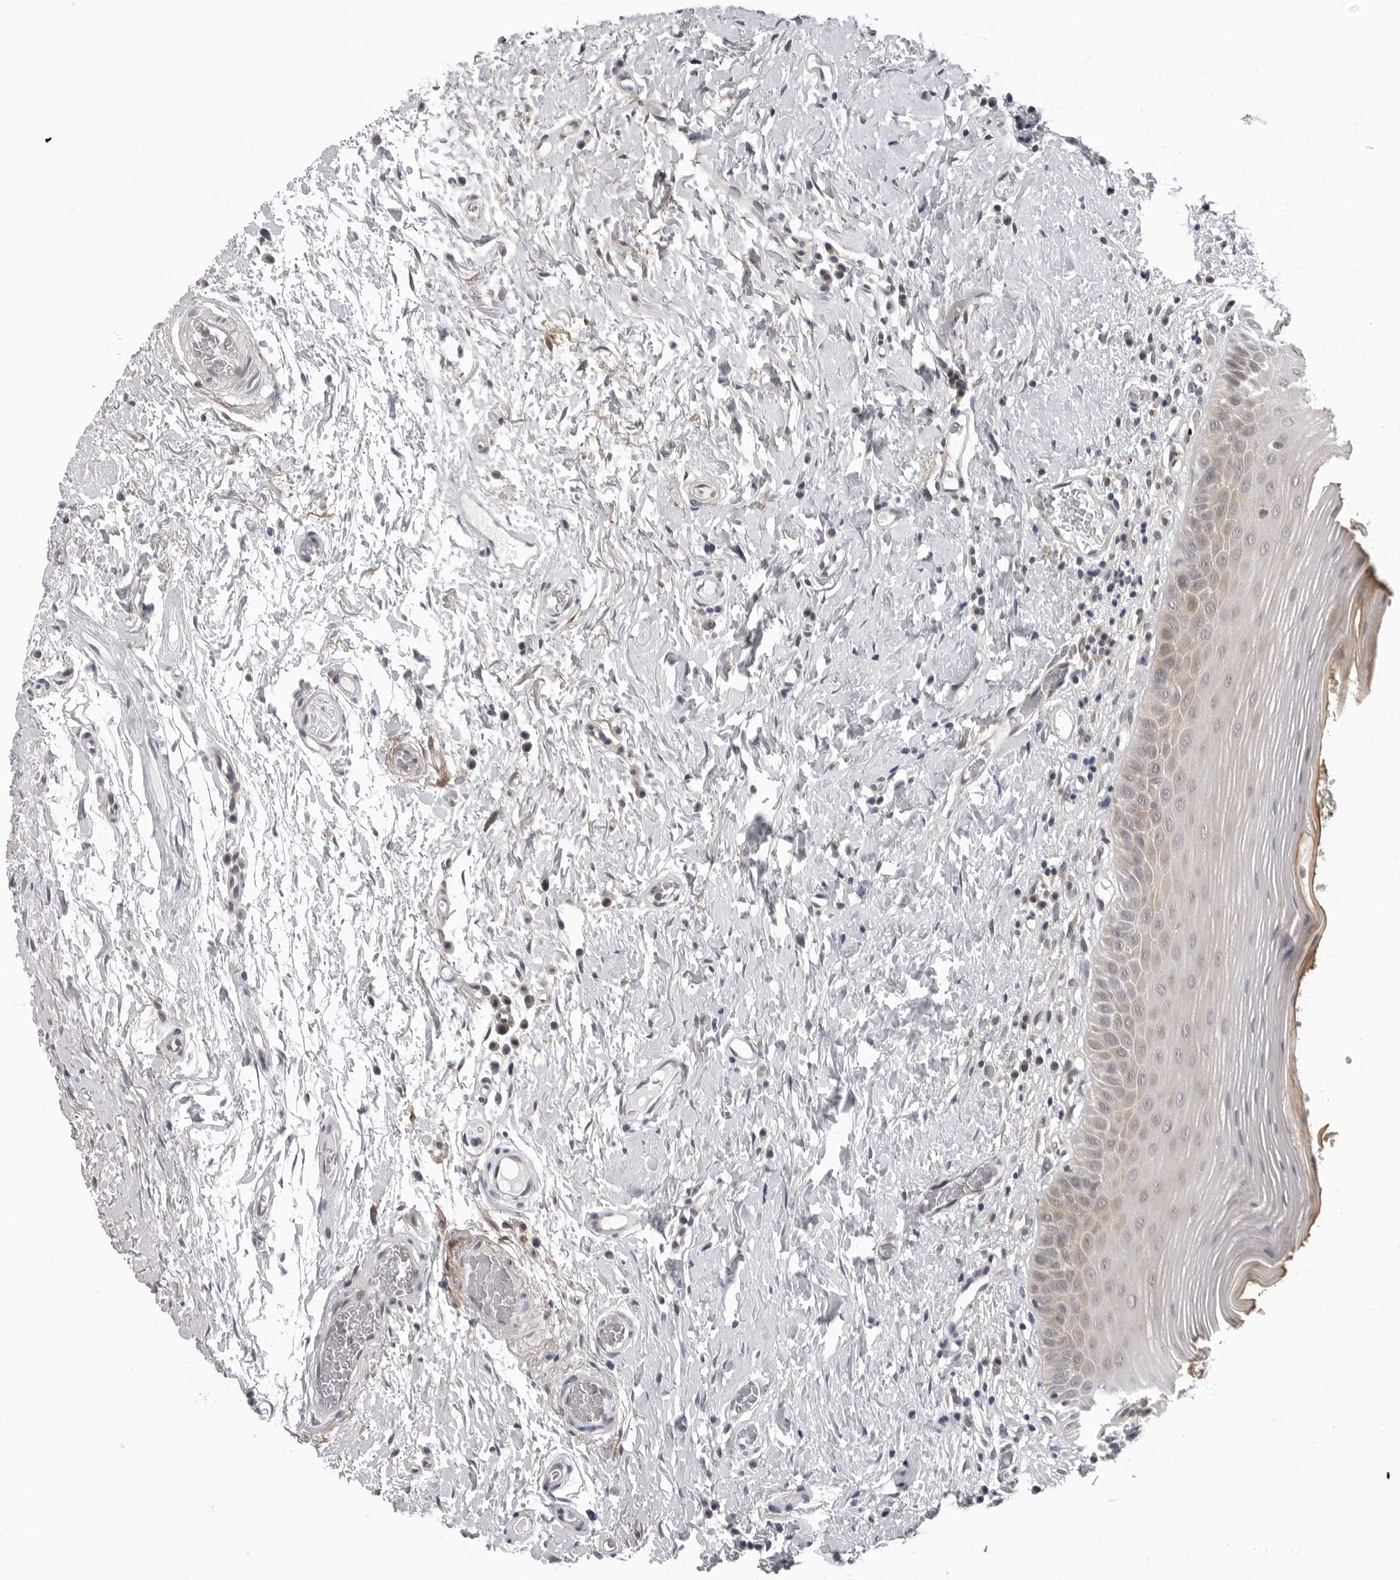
{"staining": {"intensity": "weak", "quantity": "25%-75%", "location": "cytoplasmic/membranous,nuclear"}, "tissue": "oral mucosa", "cell_type": "Squamous epithelial cells", "image_type": "normal", "snomed": [{"axis": "morphology", "description": "Normal tissue, NOS"}, {"axis": "topography", "description": "Oral tissue"}], "caption": "An image showing weak cytoplasmic/membranous,nuclear expression in about 25%-75% of squamous epithelial cells in unremarkable oral mucosa, as visualized by brown immunohistochemical staining.", "gene": "KIAA1614", "patient": {"sex": "male", "age": 82}}